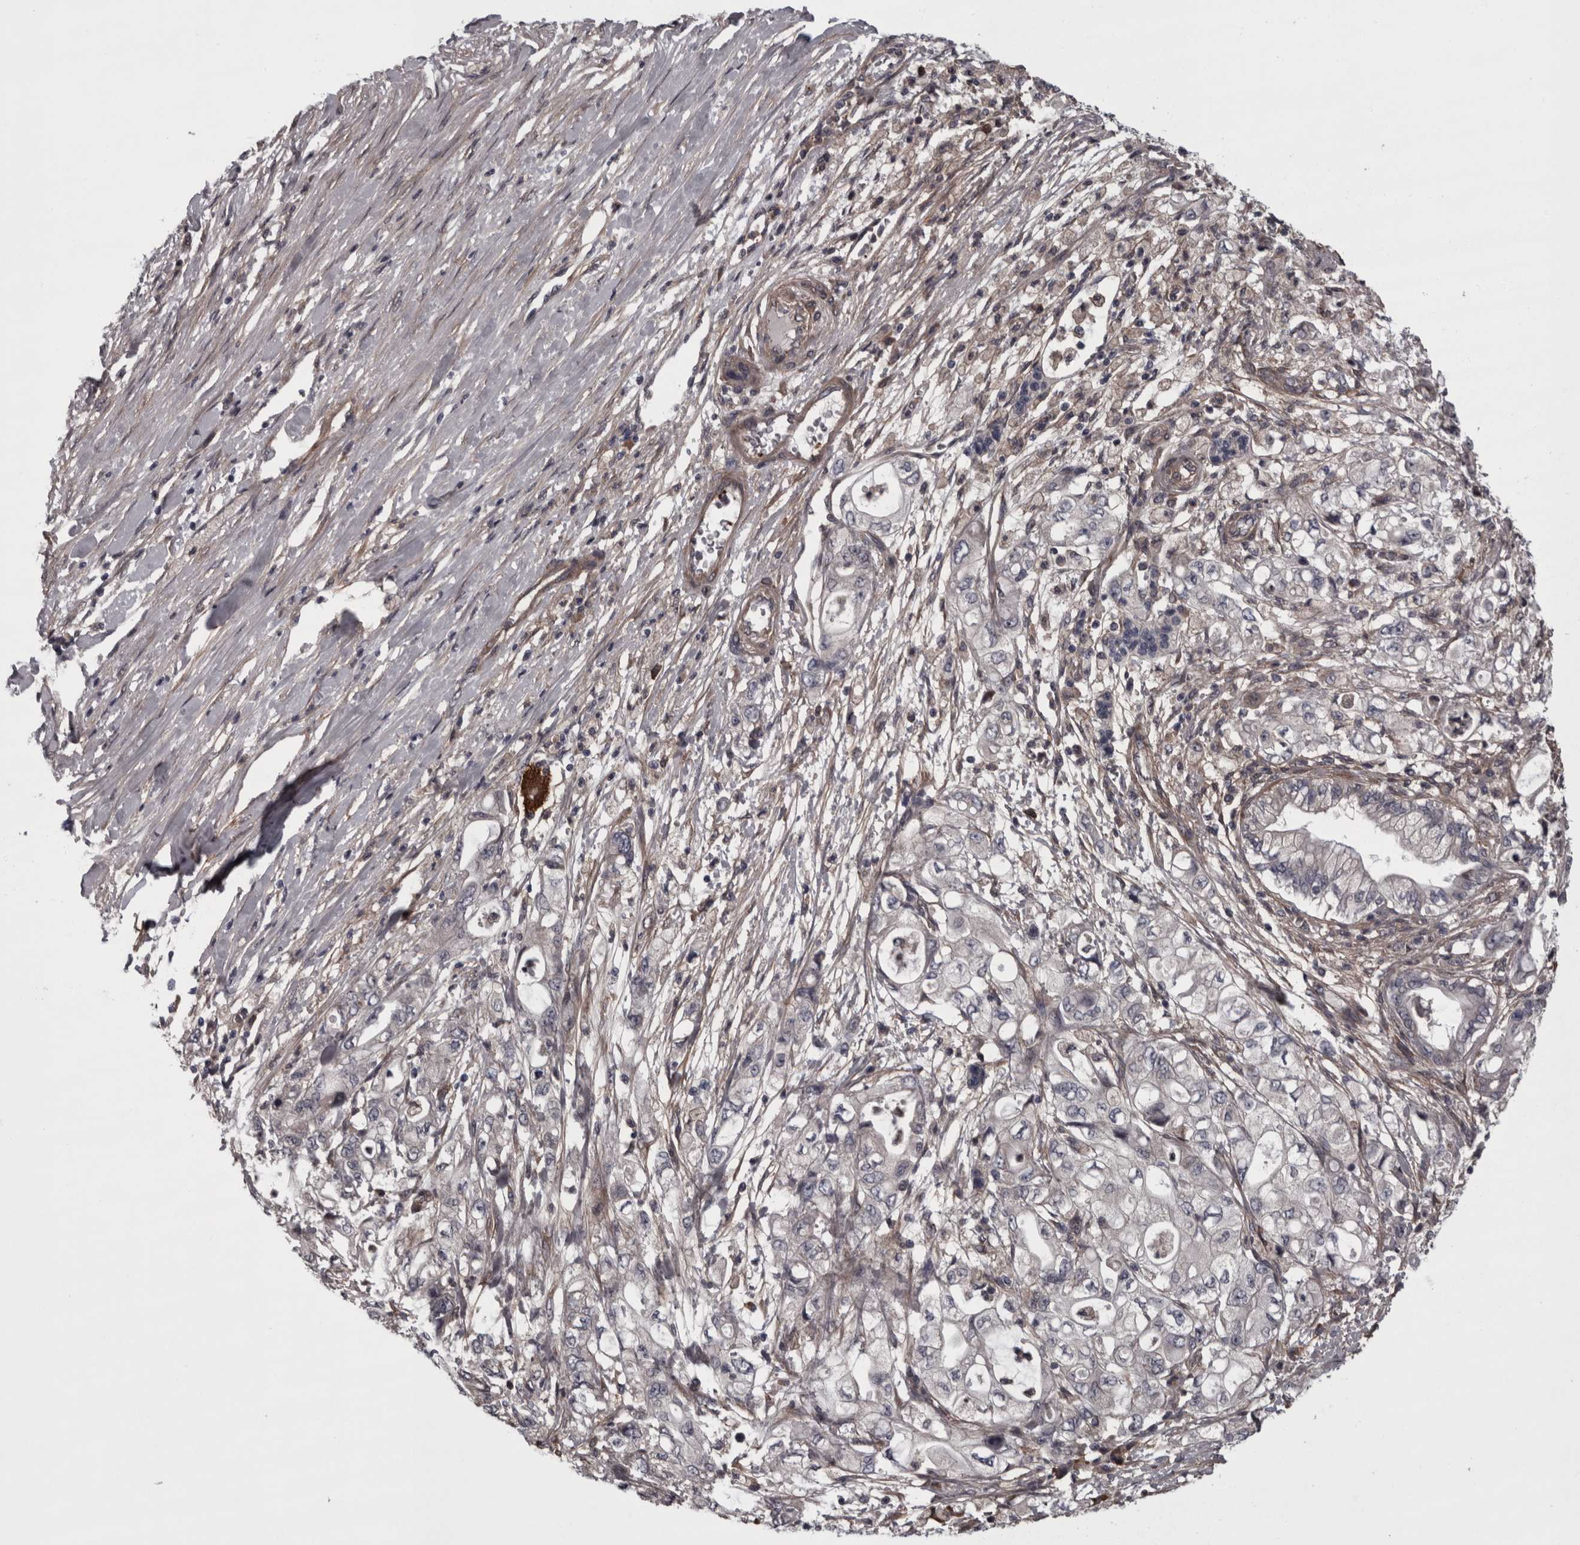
{"staining": {"intensity": "negative", "quantity": "none", "location": "none"}, "tissue": "pancreatic cancer", "cell_type": "Tumor cells", "image_type": "cancer", "snomed": [{"axis": "morphology", "description": "Adenocarcinoma, NOS"}, {"axis": "topography", "description": "Pancreas"}], "caption": "Adenocarcinoma (pancreatic) was stained to show a protein in brown. There is no significant expression in tumor cells. The staining is performed using DAB (3,3'-diaminobenzidine) brown chromogen with nuclei counter-stained in using hematoxylin.", "gene": "RSU1", "patient": {"sex": "male", "age": 79}}